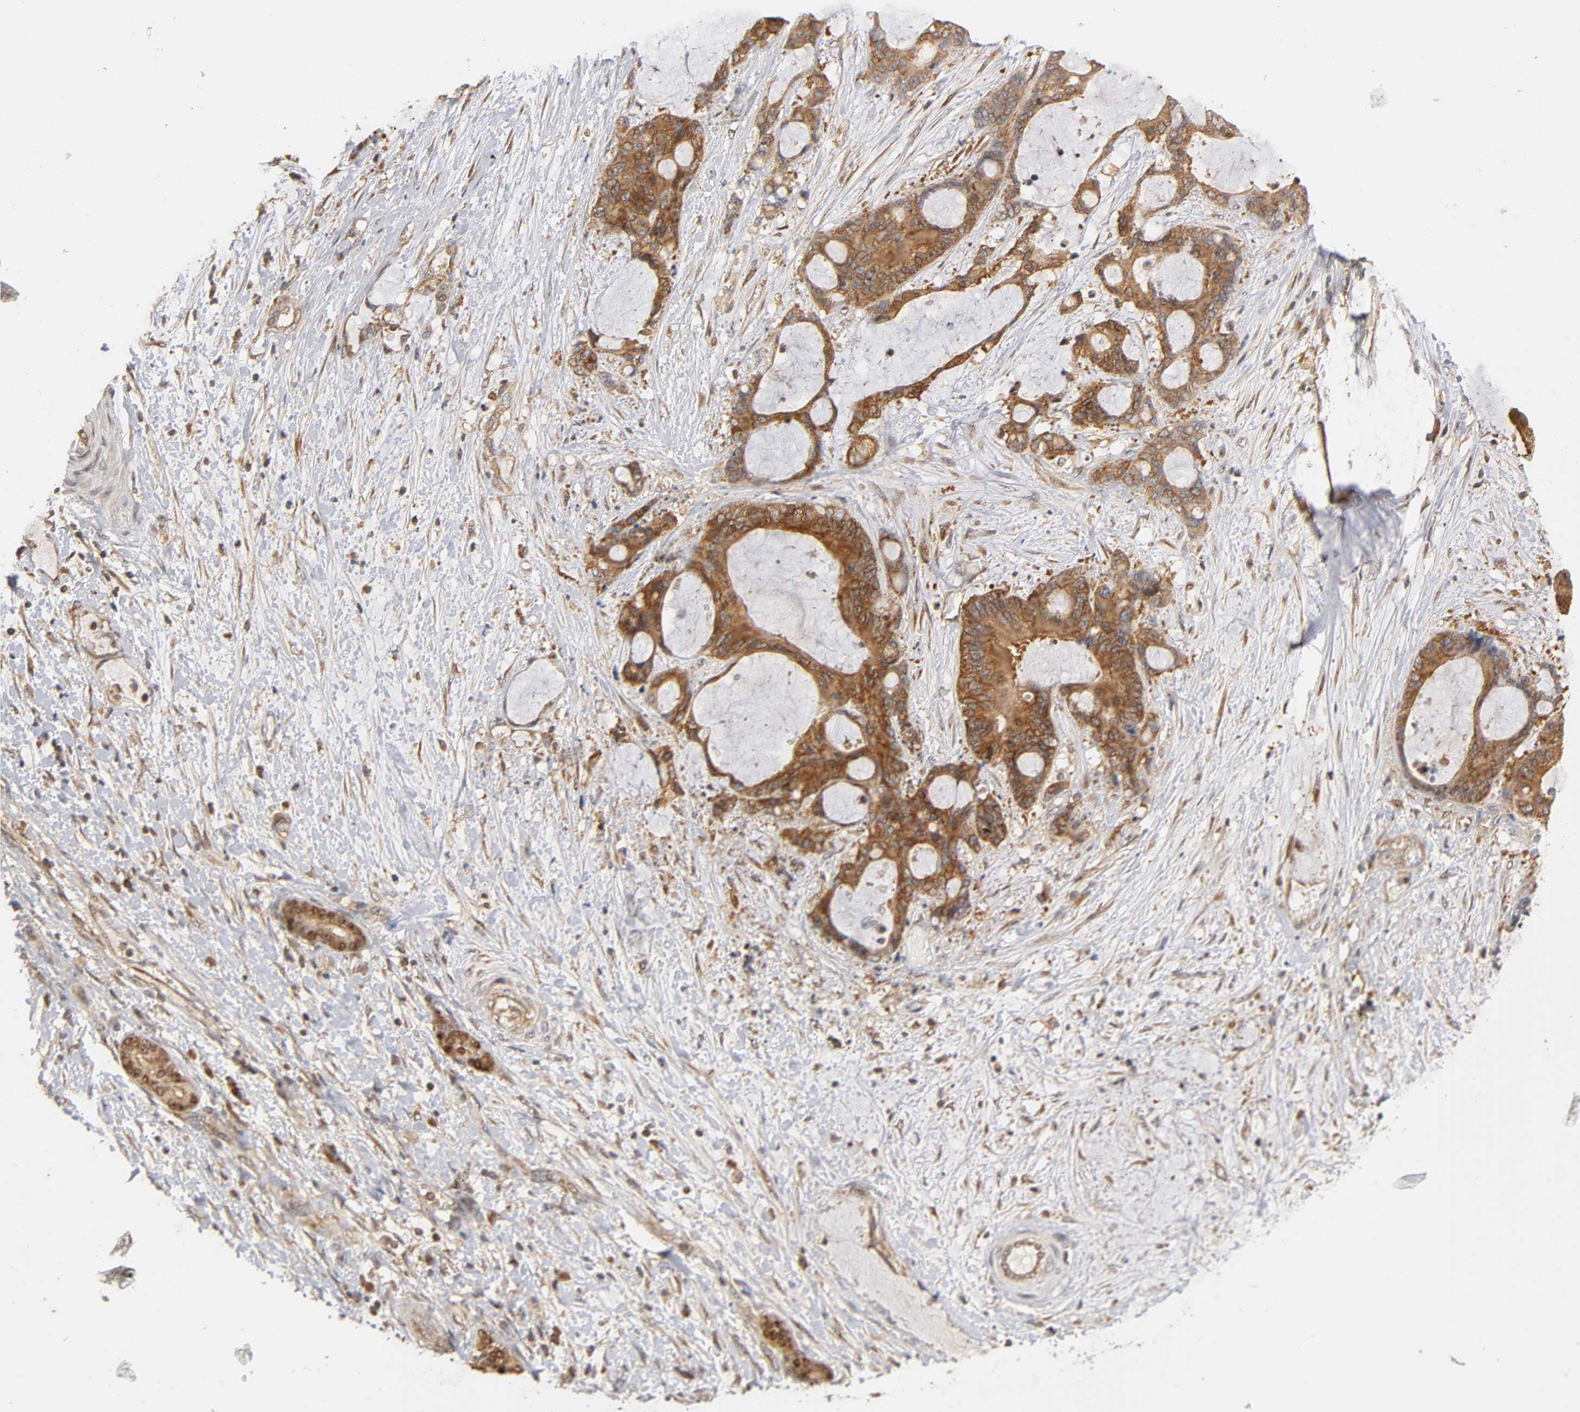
{"staining": {"intensity": "strong", "quantity": ">75%", "location": "cytoplasmic/membranous"}, "tissue": "liver cancer", "cell_type": "Tumor cells", "image_type": "cancer", "snomed": [{"axis": "morphology", "description": "Cholangiocarcinoma"}, {"axis": "topography", "description": "Liver"}], "caption": "This is a micrograph of IHC staining of liver cancer, which shows strong positivity in the cytoplasmic/membranous of tumor cells.", "gene": "PAFAH1B1", "patient": {"sex": "female", "age": 73}}